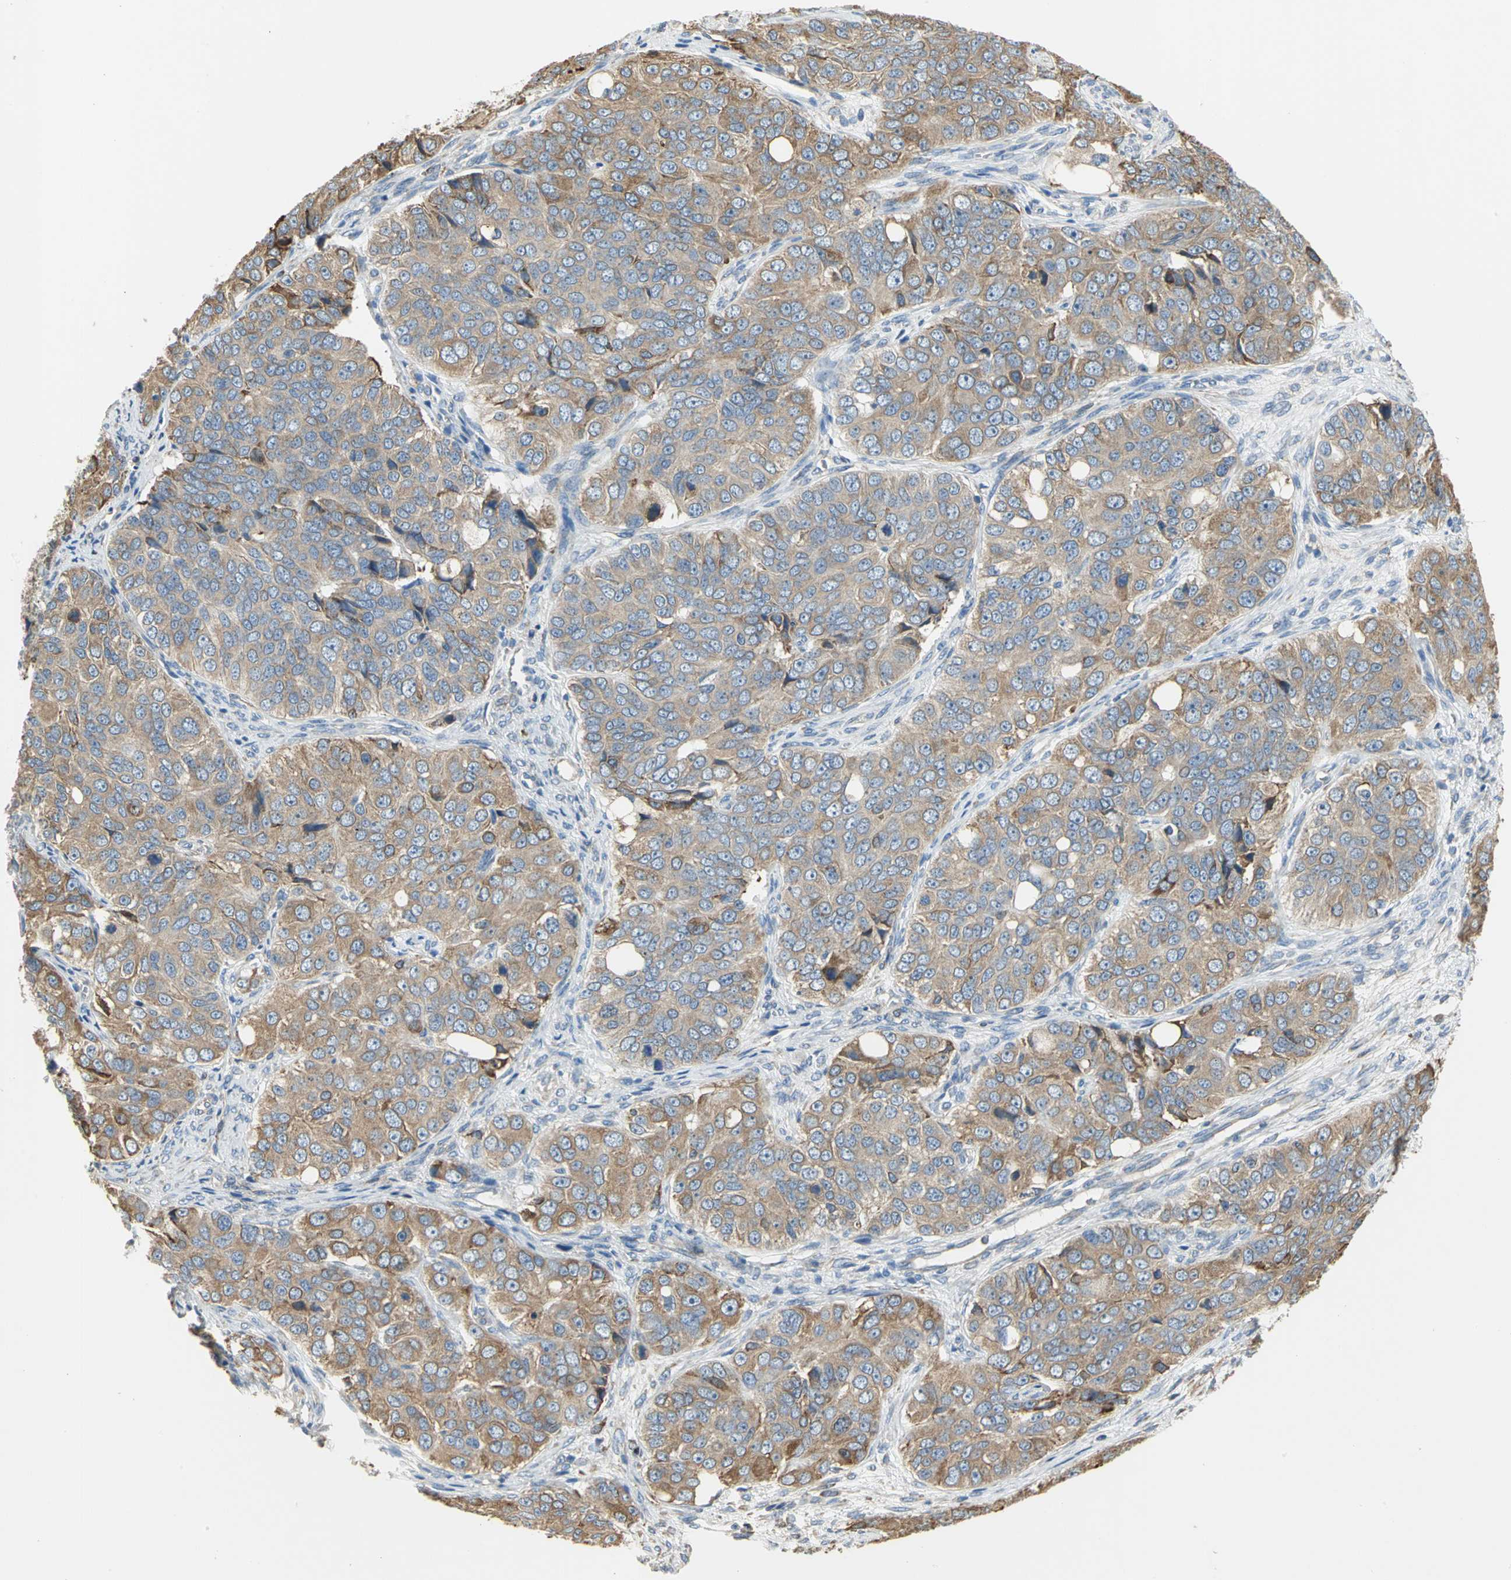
{"staining": {"intensity": "moderate", "quantity": ">75%", "location": "cytoplasmic/membranous"}, "tissue": "ovarian cancer", "cell_type": "Tumor cells", "image_type": "cancer", "snomed": [{"axis": "morphology", "description": "Carcinoma, endometroid"}, {"axis": "topography", "description": "Ovary"}], "caption": "IHC image of neoplastic tissue: human ovarian cancer (endometroid carcinoma) stained using IHC reveals medium levels of moderate protein expression localized specifically in the cytoplasmic/membranous of tumor cells, appearing as a cytoplasmic/membranous brown color.", "gene": "SDF2L1", "patient": {"sex": "female", "age": 51}}